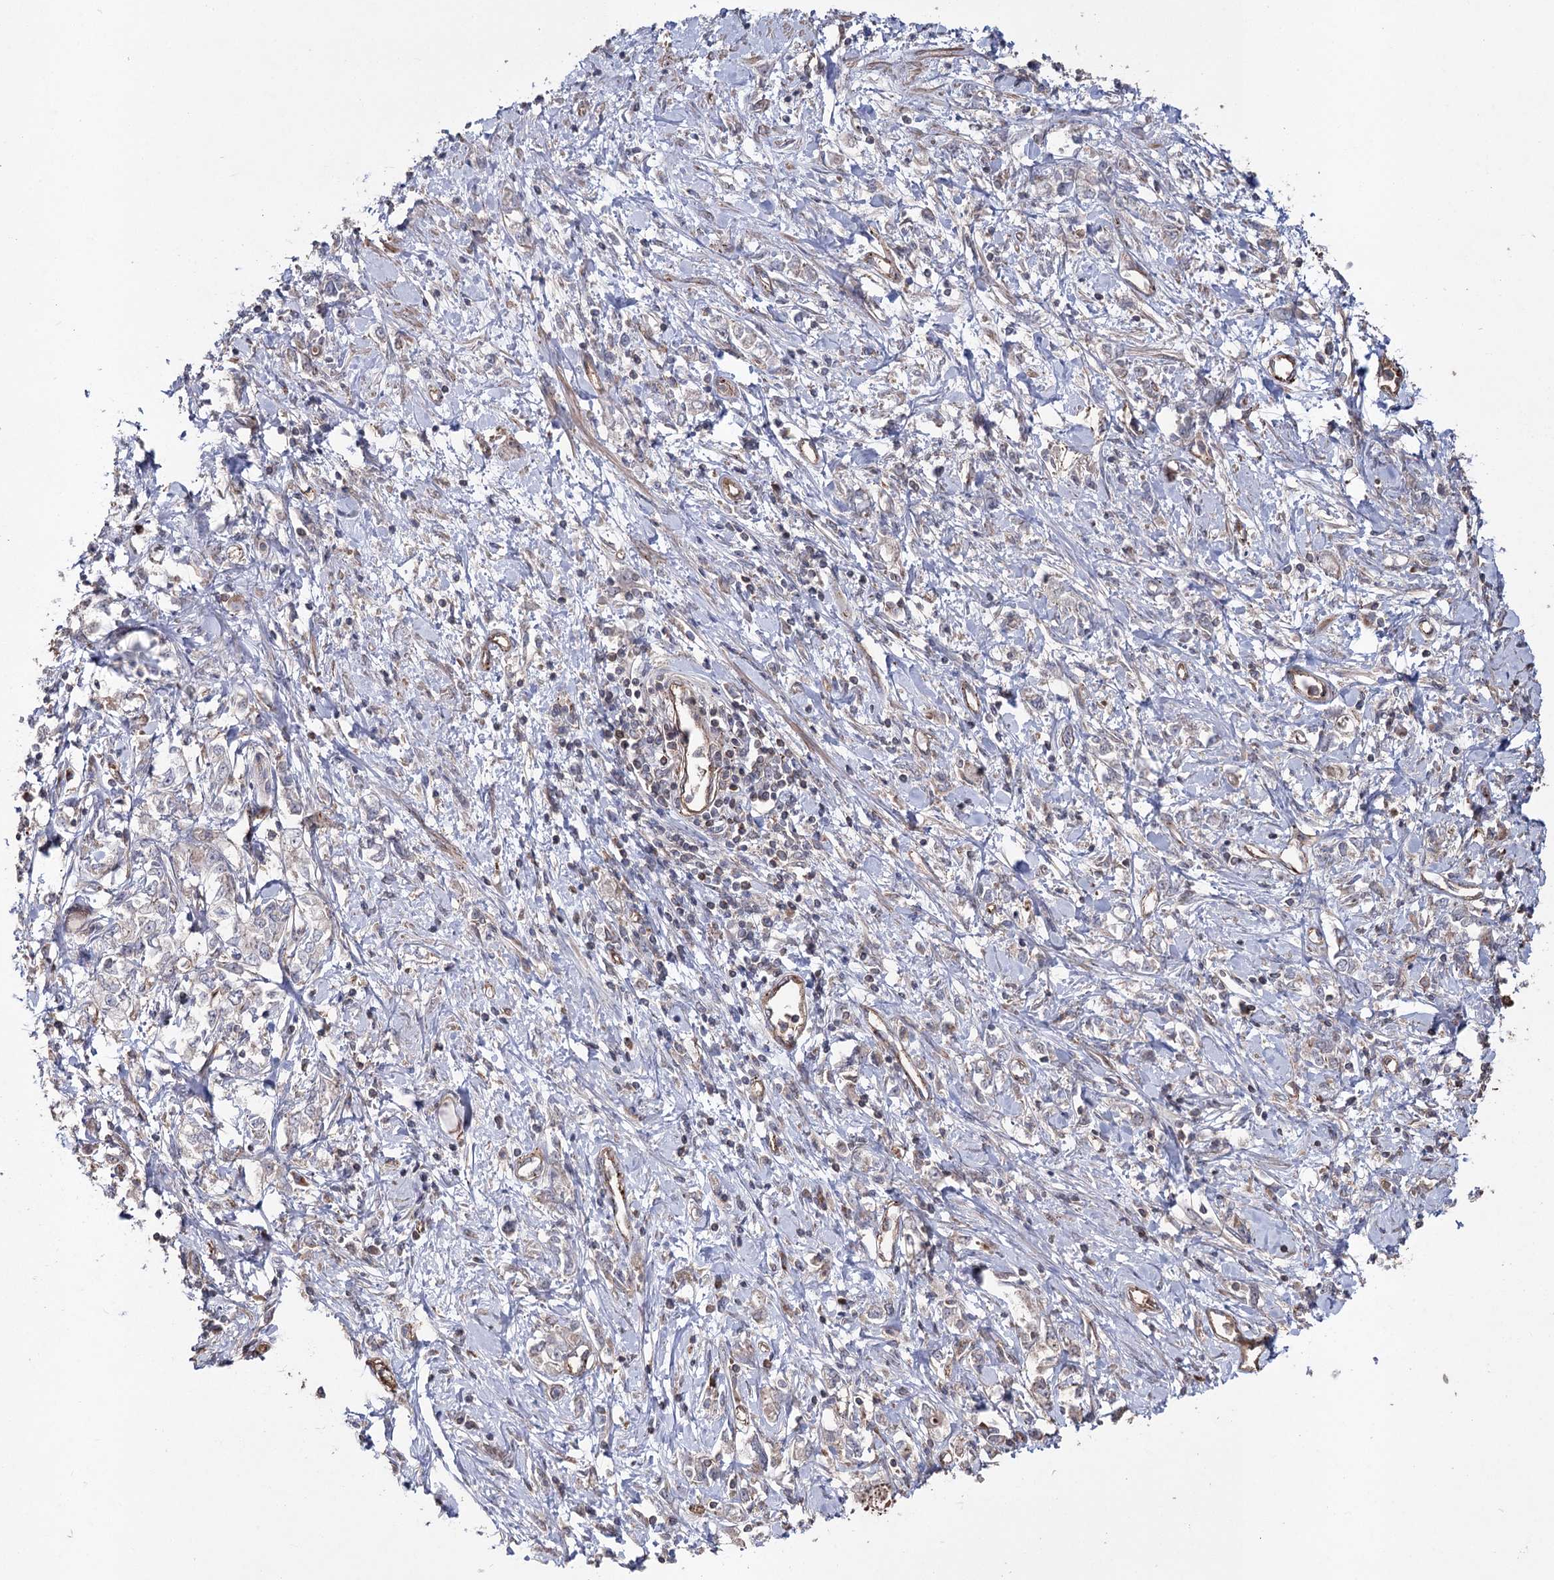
{"staining": {"intensity": "negative", "quantity": "none", "location": "none"}, "tissue": "stomach cancer", "cell_type": "Tumor cells", "image_type": "cancer", "snomed": [{"axis": "morphology", "description": "Adenocarcinoma, NOS"}, {"axis": "topography", "description": "Stomach"}], "caption": "A high-resolution histopathology image shows IHC staining of stomach cancer, which reveals no significant staining in tumor cells.", "gene": "LARS2", "patient": {"sex": "female", "age": 76}}